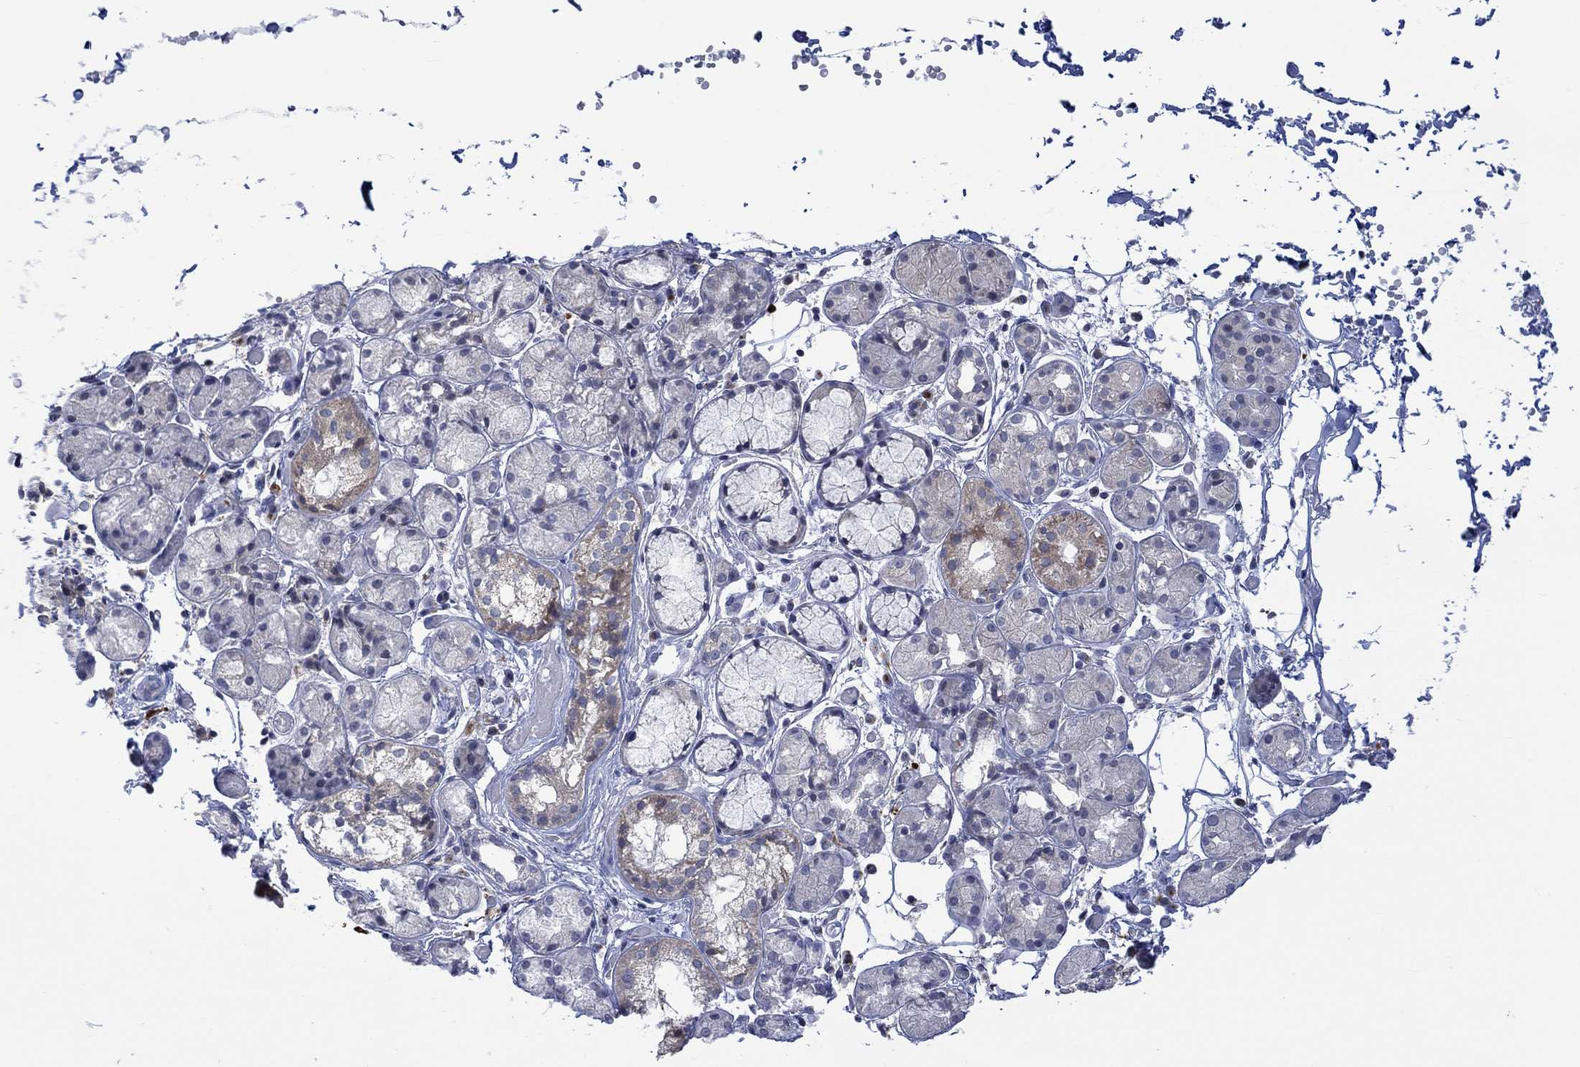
{"staining": {"intensity": "weak", "quantity": "<25%", "location": "cytoplasmic/membranous"}, "tissue": "salivary gland", "cell_type": "Glandular cells", "image_type": "normal", "snomed": [{"axis": "morphology", "description": "Normal tissue, NOS"}, {"axis": "topography", "description": "Salivary gland"}, {"axis": "topography", "description": "Peripheral nerve tissue"}], "caption": "Salivary gland was stained to show a protein in brown. There is no significant staining in glandular cells. (DAB (3,3'-diaminobenzidine) immunohistochemistry with hematoxylin counter stain).", "gene": "DCX", "patient": {"sex": "male", "age": 71}}